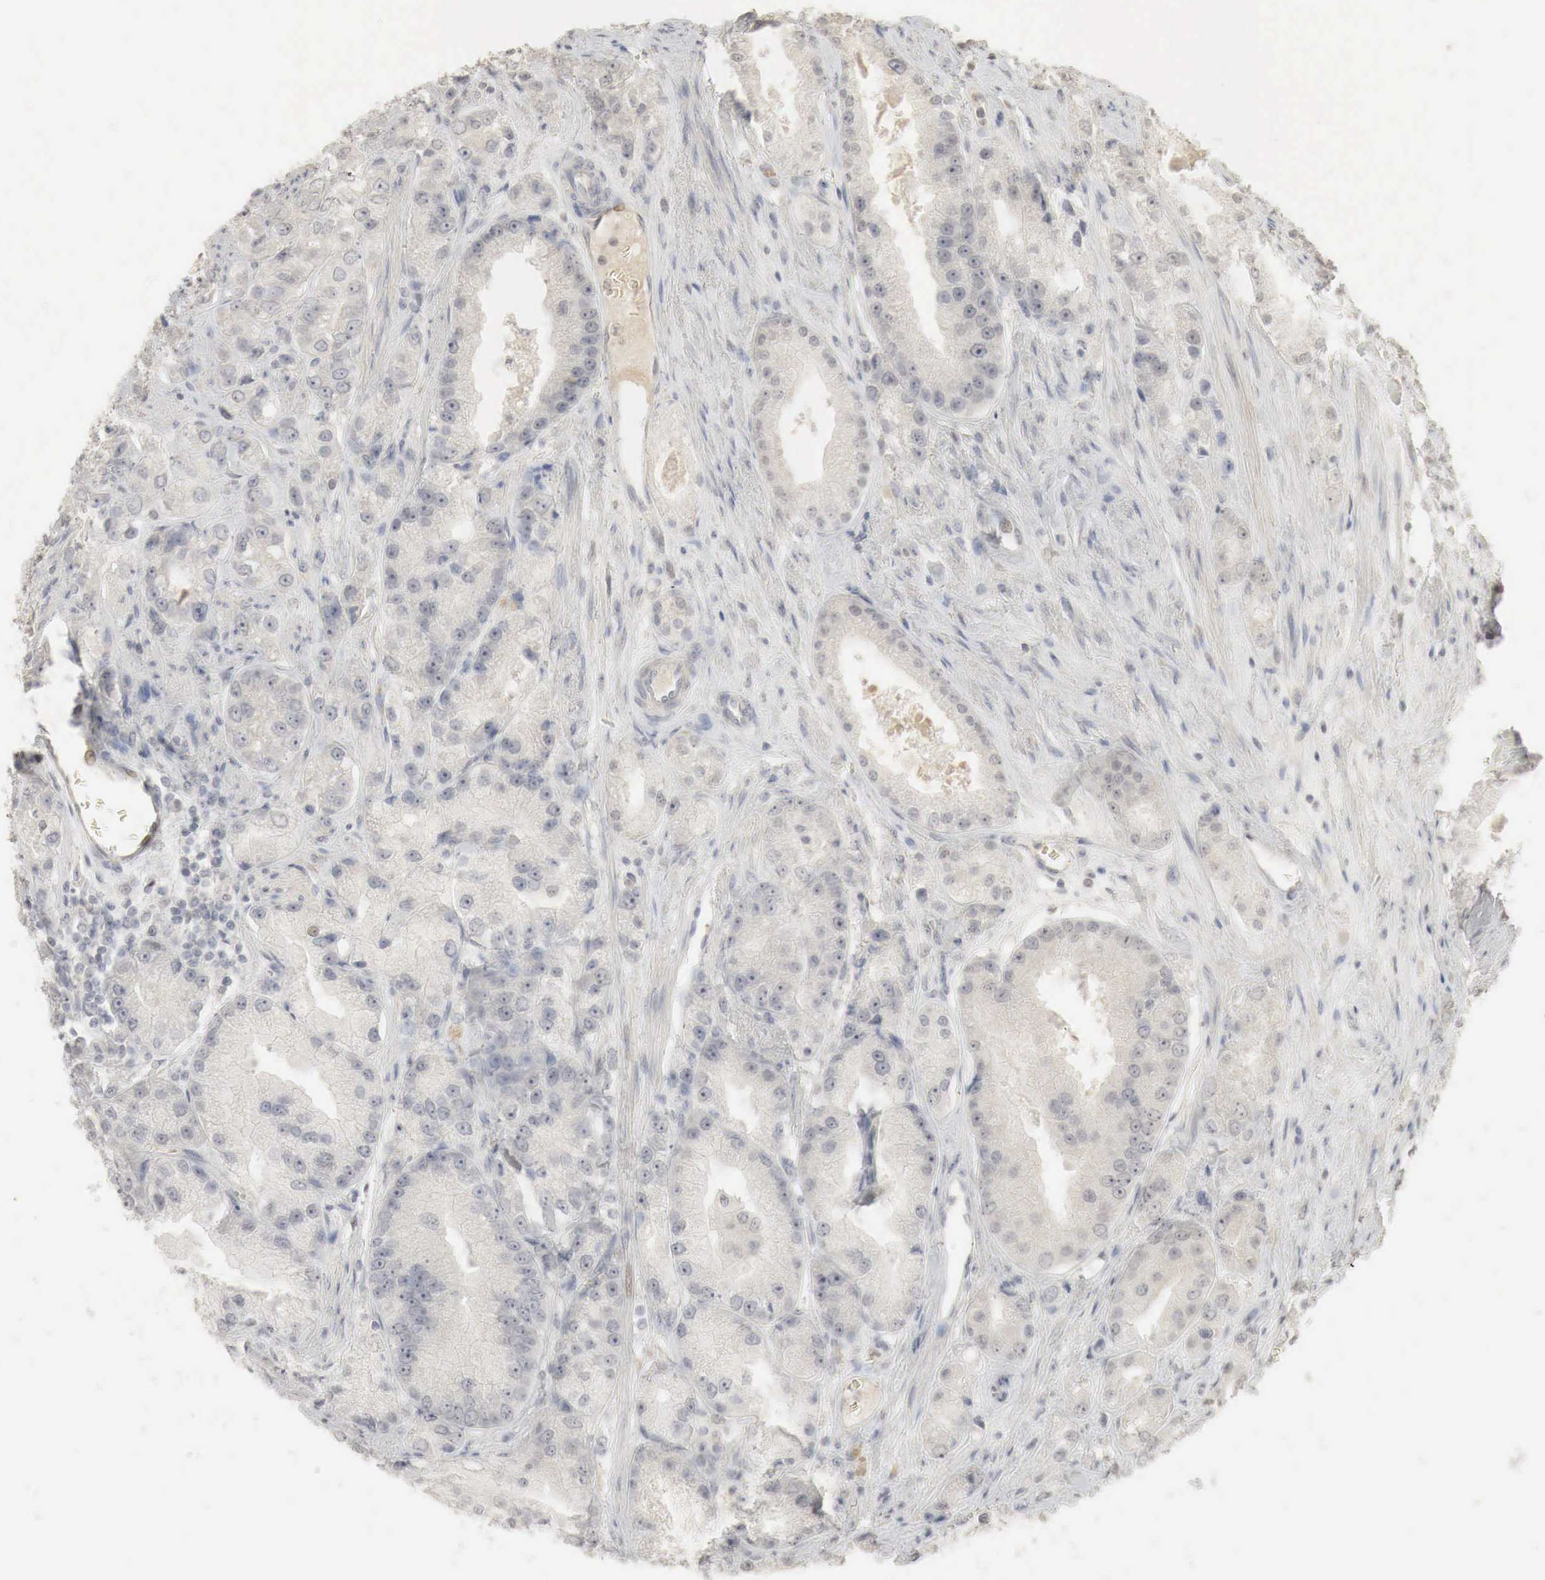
{"staining": {"intensity": "negative", "quantity": "none", "location": "none"}, "tissue": "prostate cancer", "cell_type": "Tumor cells", "image_type": "cancer", "snomed": [{"axis": "morphology", "description": "Adenocarcinoma, Medium grade"}, {"axis": "topography", "description": "Prostate"}], "caption": "Photomicrograph shows no protein expression in tumor cells of prostate cancer tissue.", "gene": "ERBB4", "patient": {"sex": "male", "age": 72}}